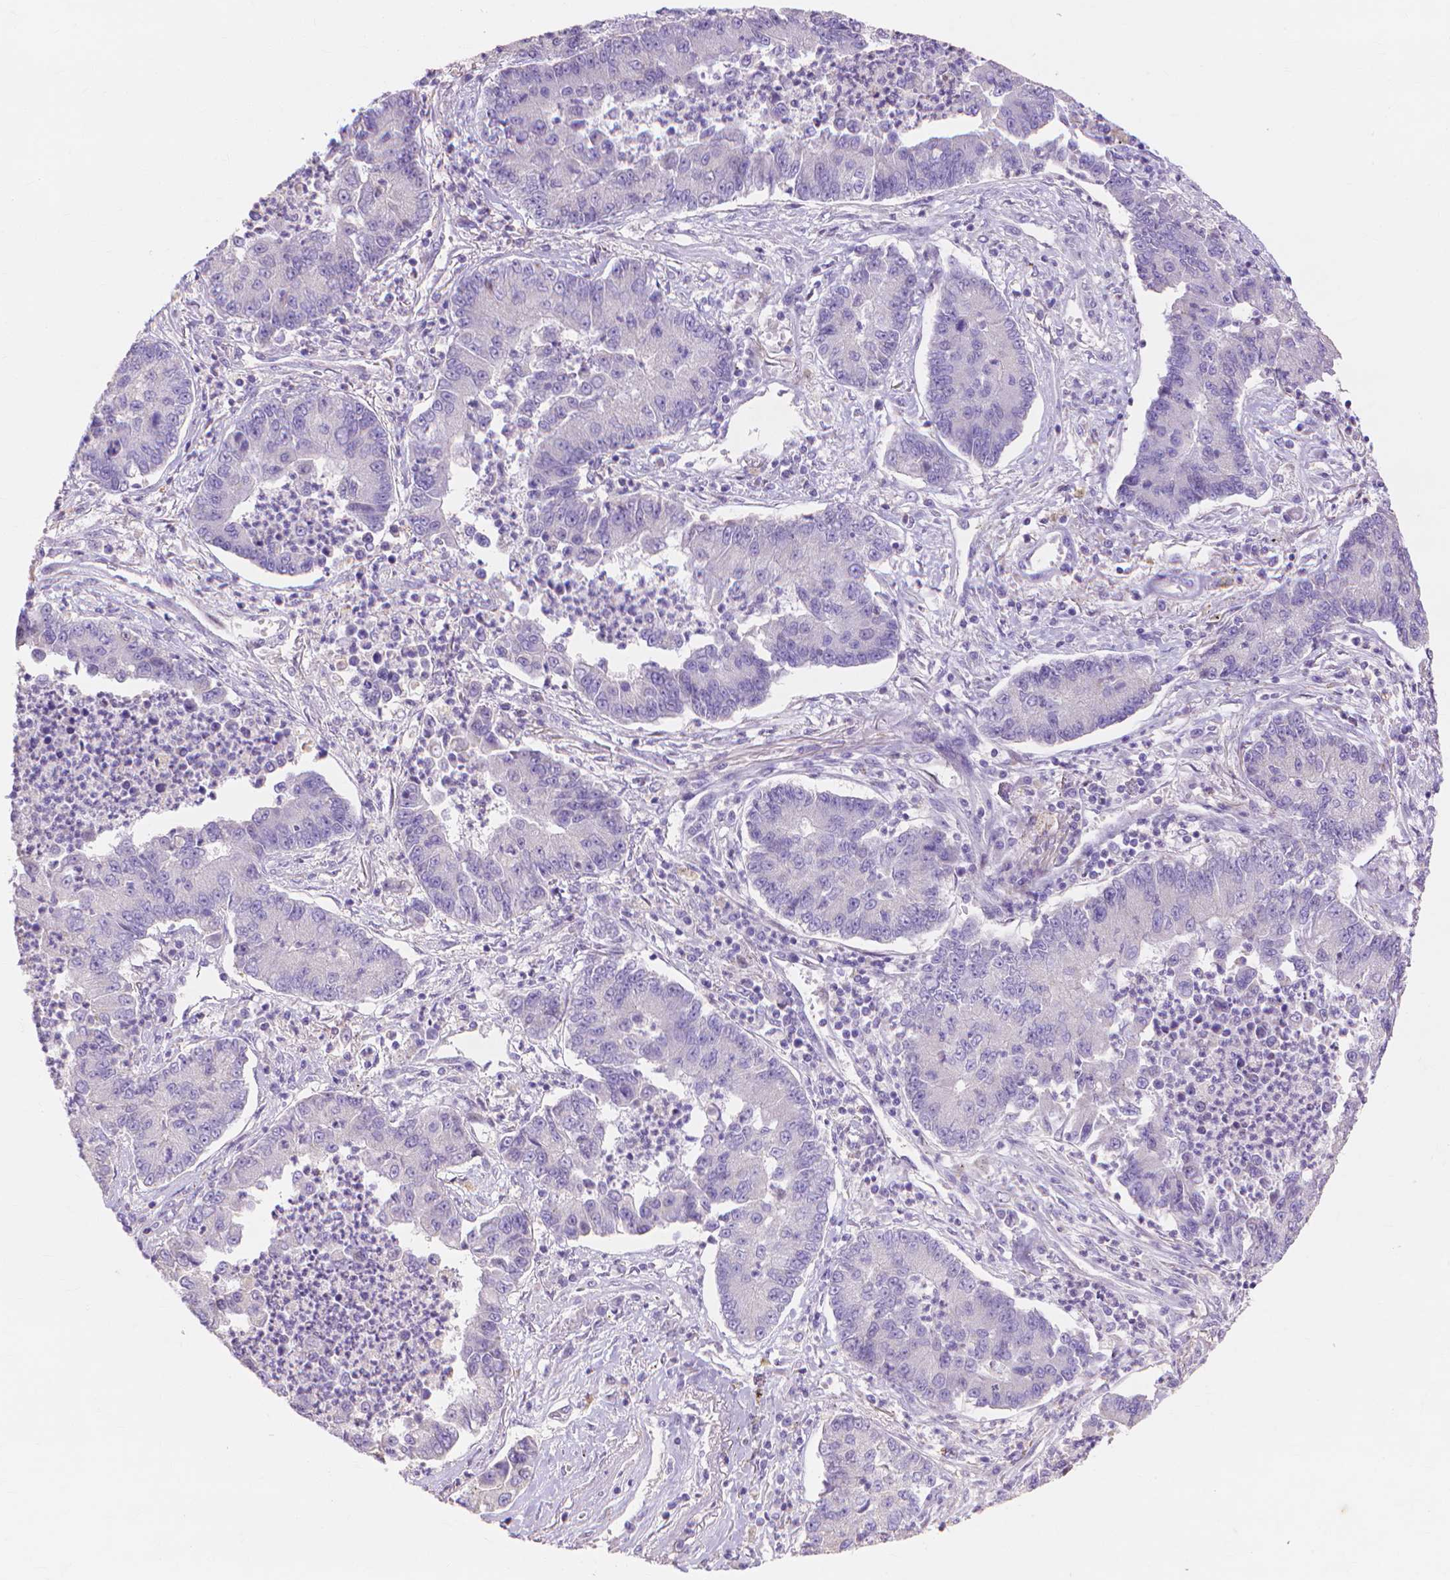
{"staining": {"intensity": "negative", "quantity": "none", "location": "none"}, "tissue": "lung cancer", "cell_type": "Tumor cells", "image_type": "cancer", "snomed": [{"axis": "morphology", "description": "Adenocarcinoma, NOS"}, {"axis": "topography", "description": "Lung"}], "caption": "Protein analysis of lung cancer displays no significant staining in tumor cells. The staining is performed using DAB brown chromogen with nuclei counter-stained in using hematoxylin.", "gene": "MMP11", "patient": {"sex": "female", "age": 57}}